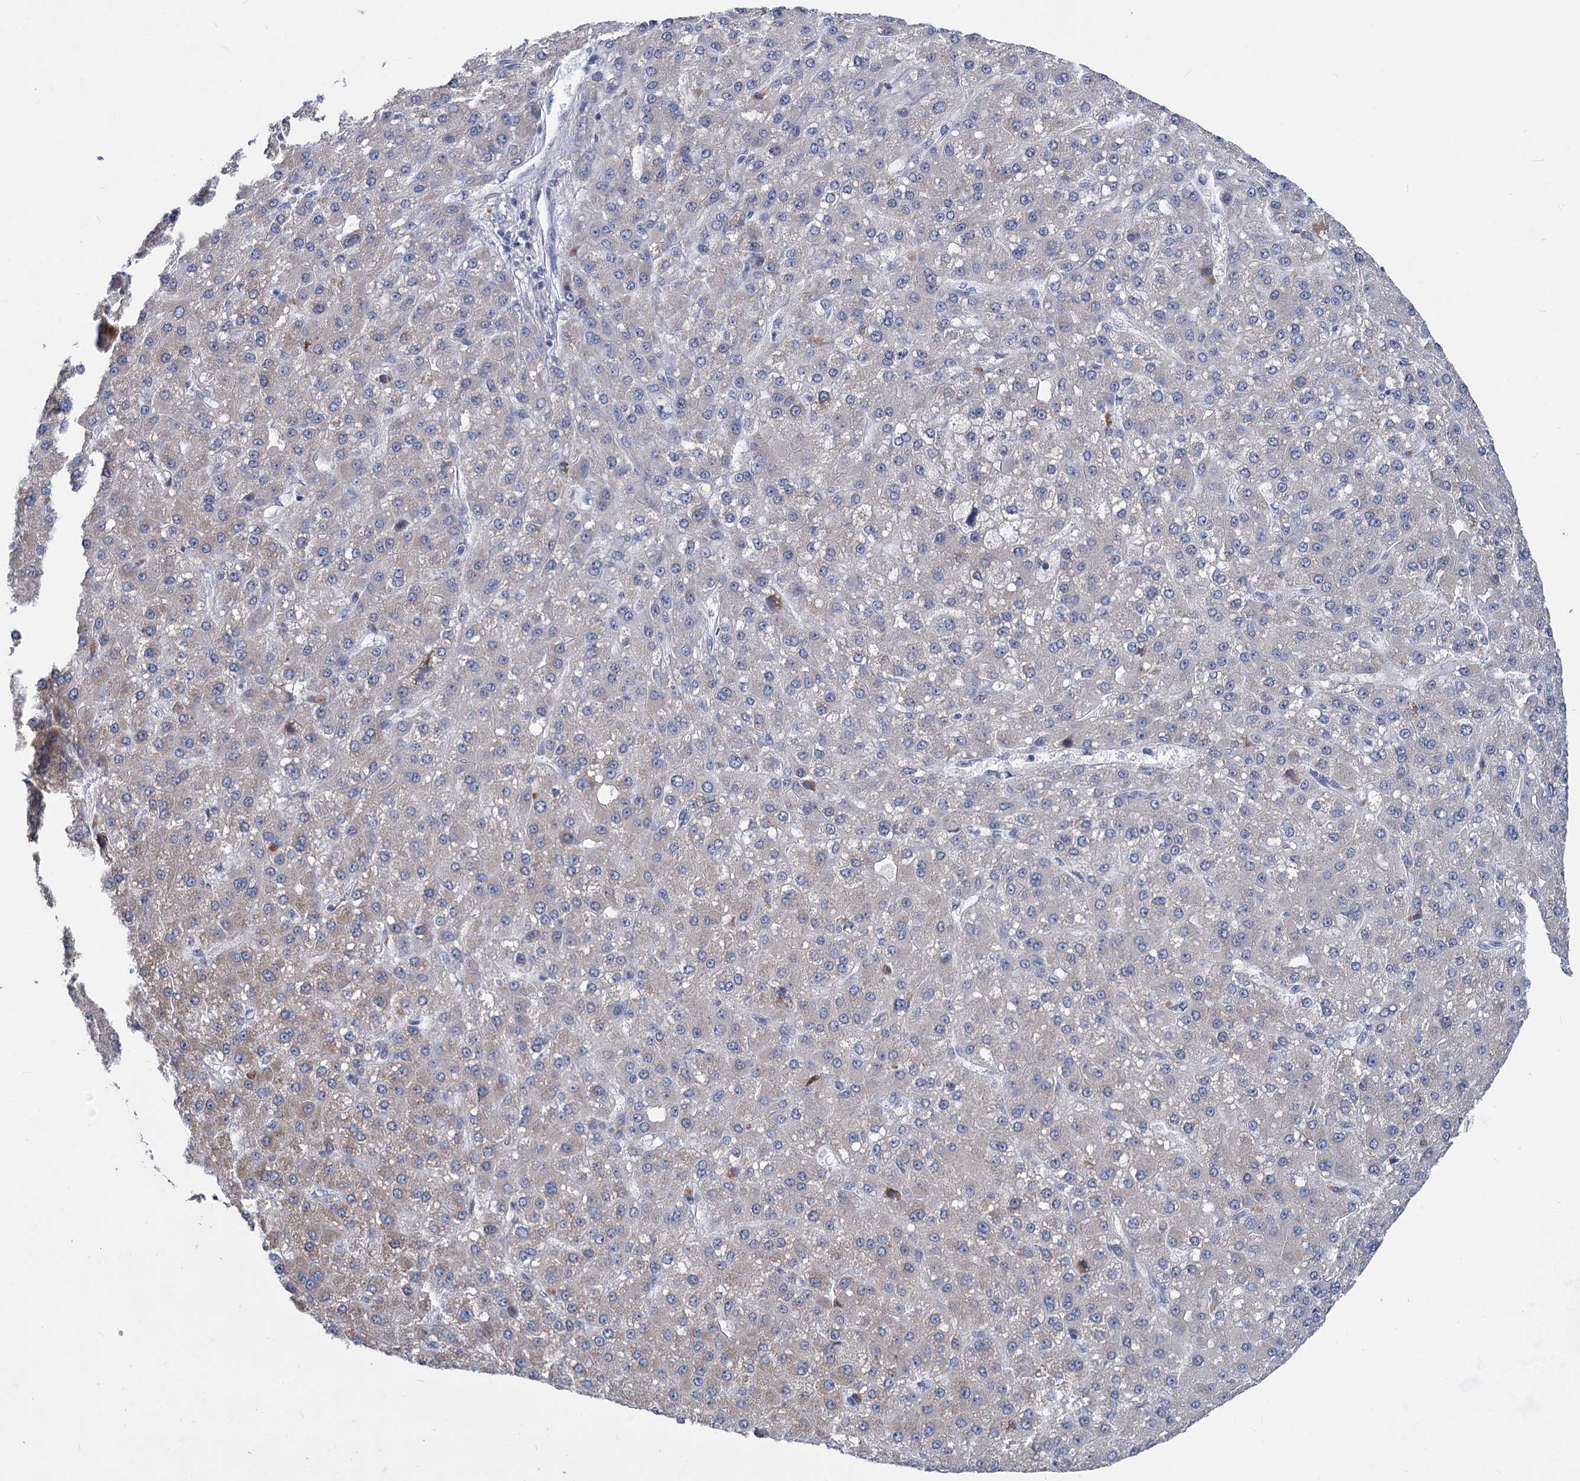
{"staining": {"intensity": "weak", "quantity": "25%-75%", "location": "cytoplasmic/membranous"}, "tissue": "liver cancer", "cell_type": "Tumor cells", "image_type": "cancer", "snomed": [{"axis": "morphology", "description": "Carcinoma, Hepatocellular, NOS"}, {"axis": "topography", "description": "Liver"}], "caption": "Immunohistochemical staining of liver cancer displays low levels of weak cytoplasmic/membranous positivity in approximately 25%-75% of tumor cells.", "gene": "TTC17", "patient": {"sex": "male", "age": 67}}